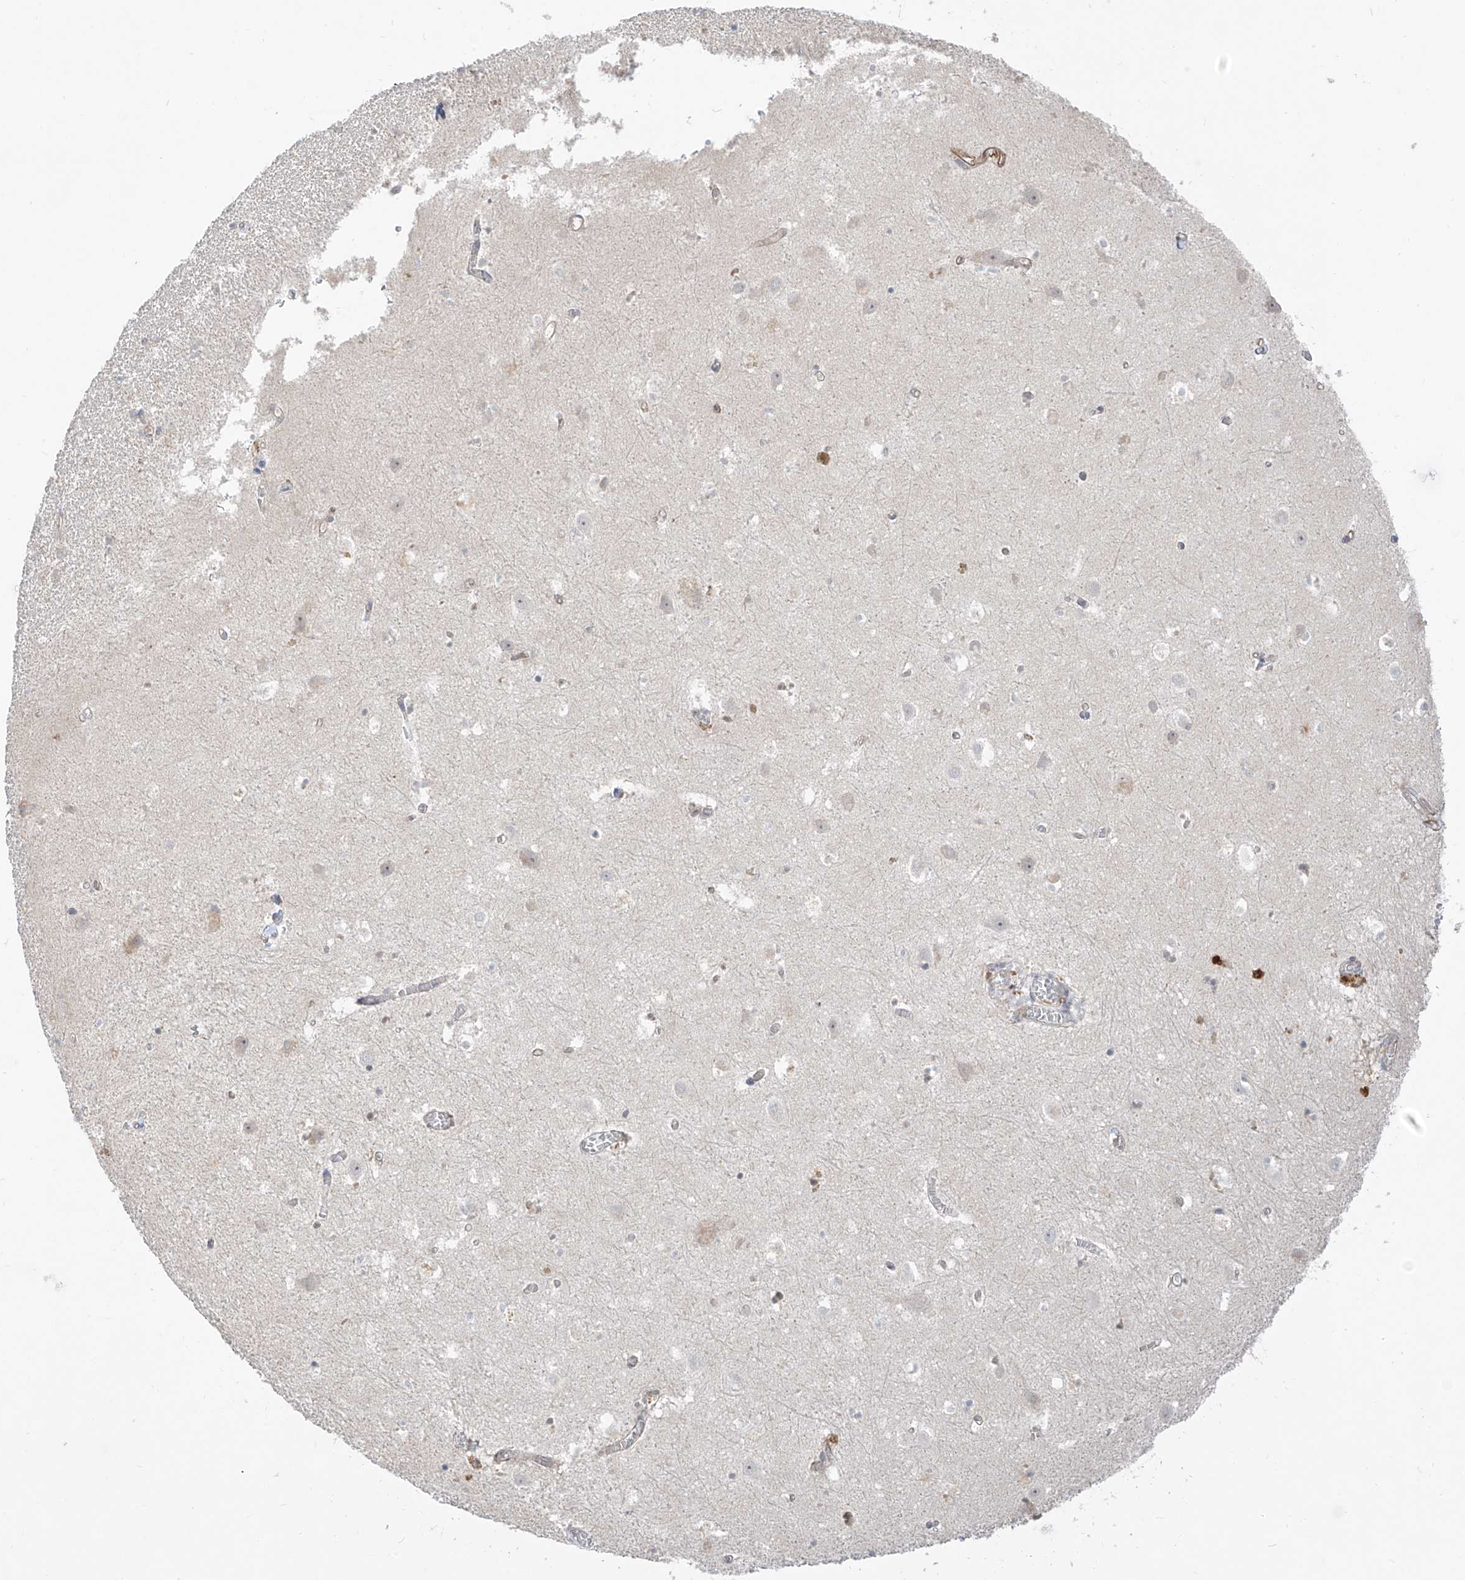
{"staining": {"intensity": "negative", "quantity": "none", "location": "none"}, "tissue": "hippocampus", "cell_type": "Glial cells", "image_type": "normal", "snomed": [{"axis": "morphology", "description": "Normal tissue, NOS"}, {"axis": "topography", "description": "Hippocampus"}], "caption": "The micrograph shows no staining of glial cells in normal hippocampus.", "gene": "C2orf42", "patient": {"sex": "female", "age": 64}}